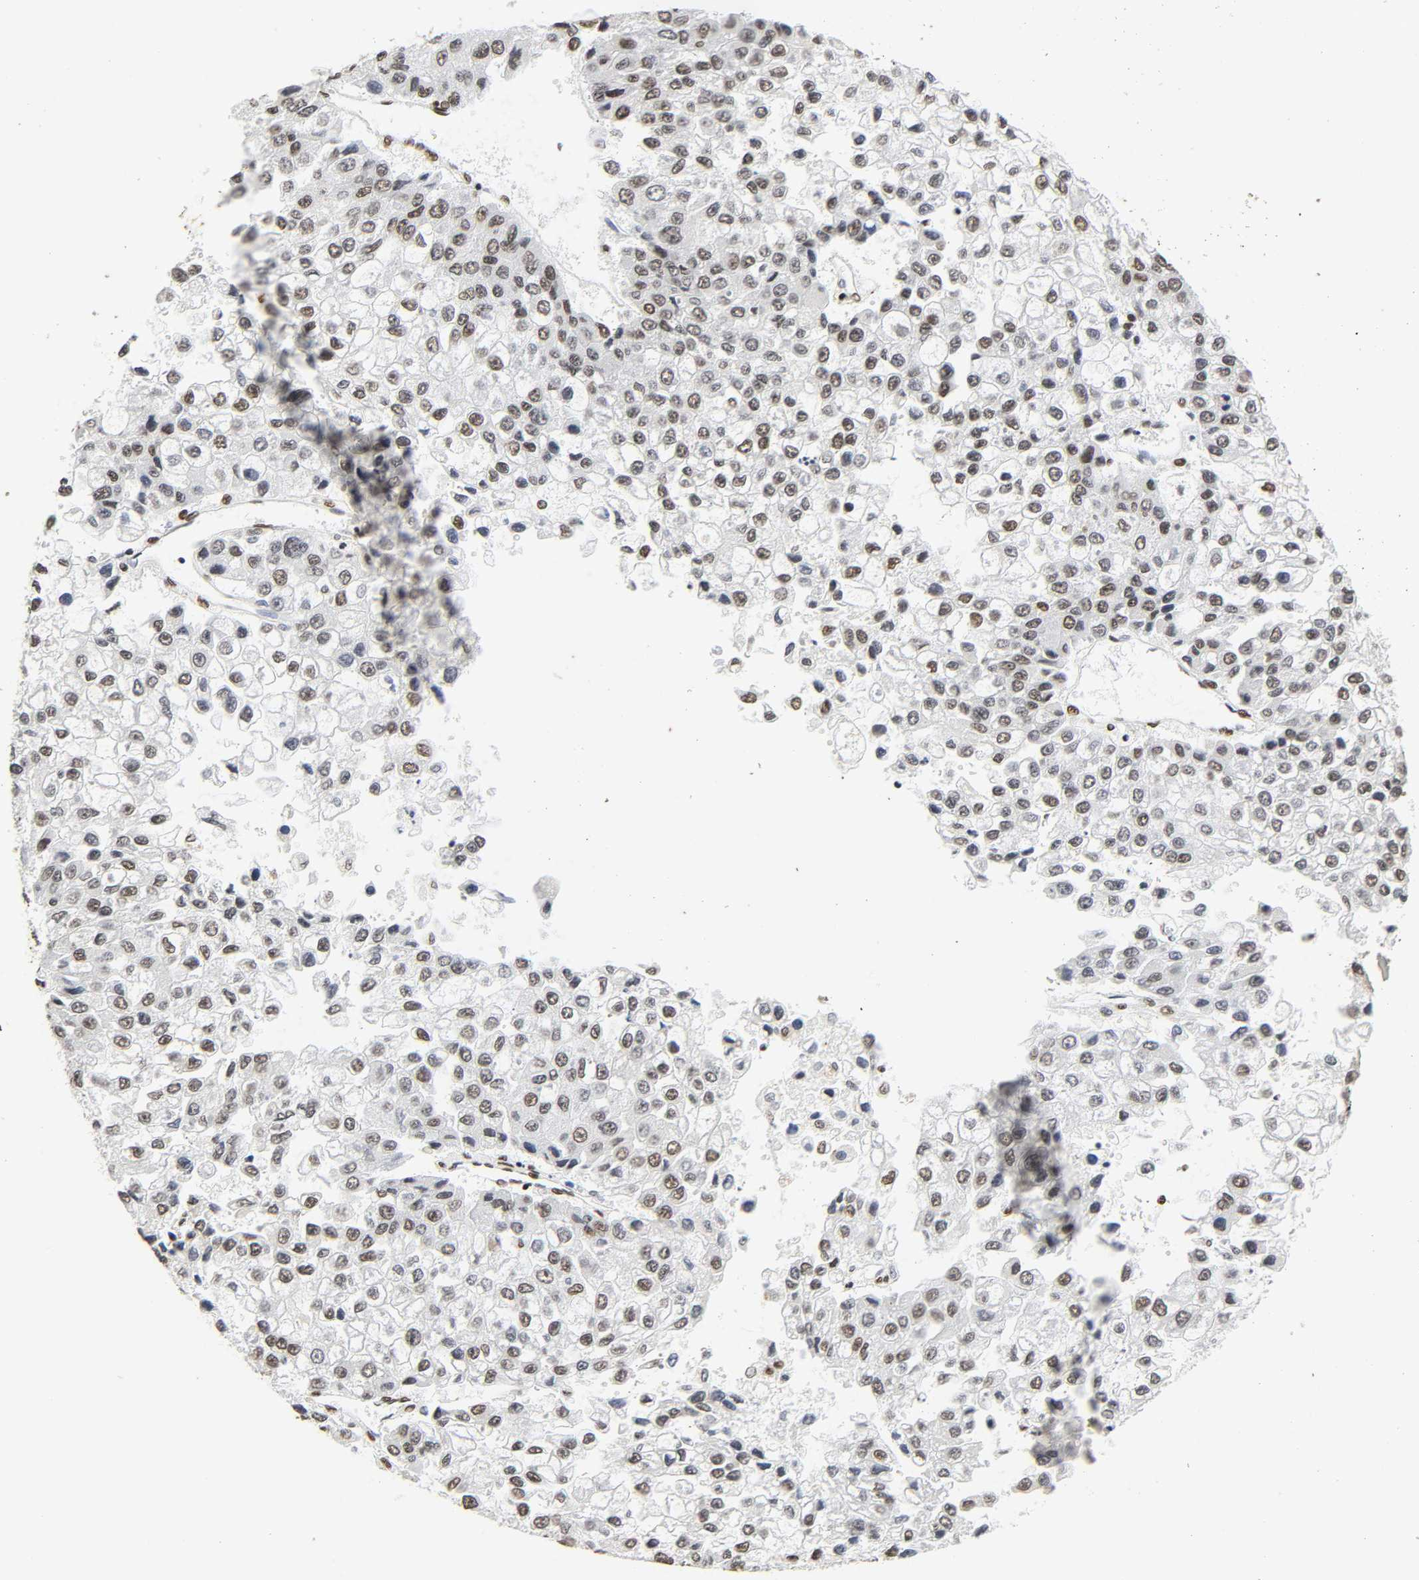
{"staining": {"intensity": "moderate", "quantity": "25%-75%", "location": "nuclear"}, "tissue": "liver cancer", "cell_type": "Tumor cells", "image_type": "cancer", "snomed": [{"axis": "morphology", "description": "Carcinoma, Hepatocellular, NOS"}, {"axis": "topography", "description": "Liver"}], "caption": "The photomicrograph reveals staining of liver hepatocellular carcinoma, revealing moderate nuclear protein positivity (brown color) within tumor cells.", "gene": "HNRNPC", "patient": {"sex": "female", "age": 66}}